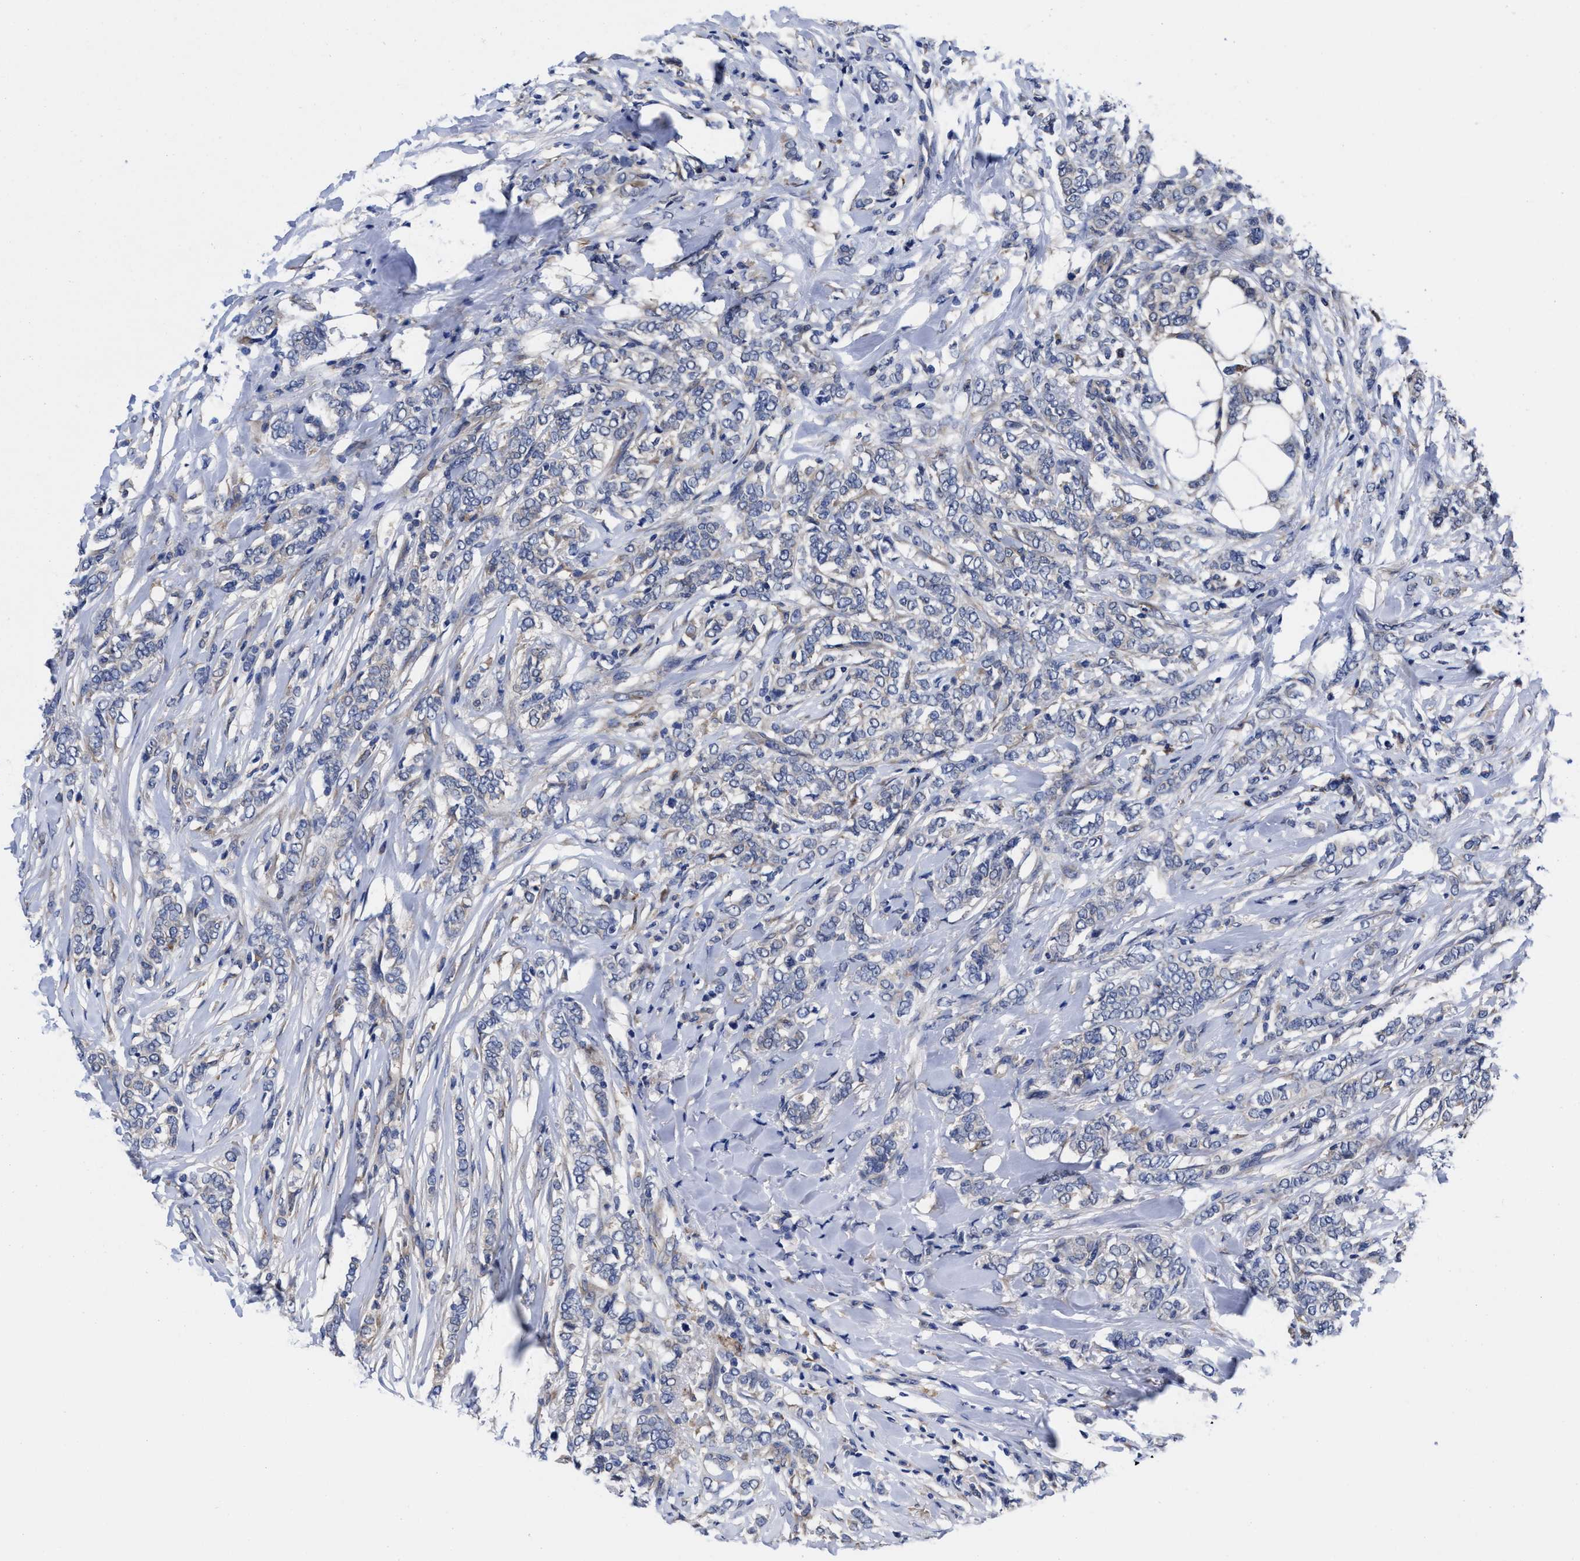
{"staining": {"intensity": "weak", "quantity": "<25%", "location": "cytoplasmic/membranous"}, "tissue": "breast cancer", "cell_type": "Tumor cells", "image_type": "cancer", "snomed": [{"axis": "morphology", "description": "Lobular carcinoma"}, {"axis": "topography", "description": "Skin"}, {"axis": "topography", "description": "Breast"}], "caption": "A photomicrograph of human breast cancer (lobular carcinoma) is negative for staining in tumor cells.", "gene": "TXNDC17", "patient": {"sex": "female", "age": 46}}